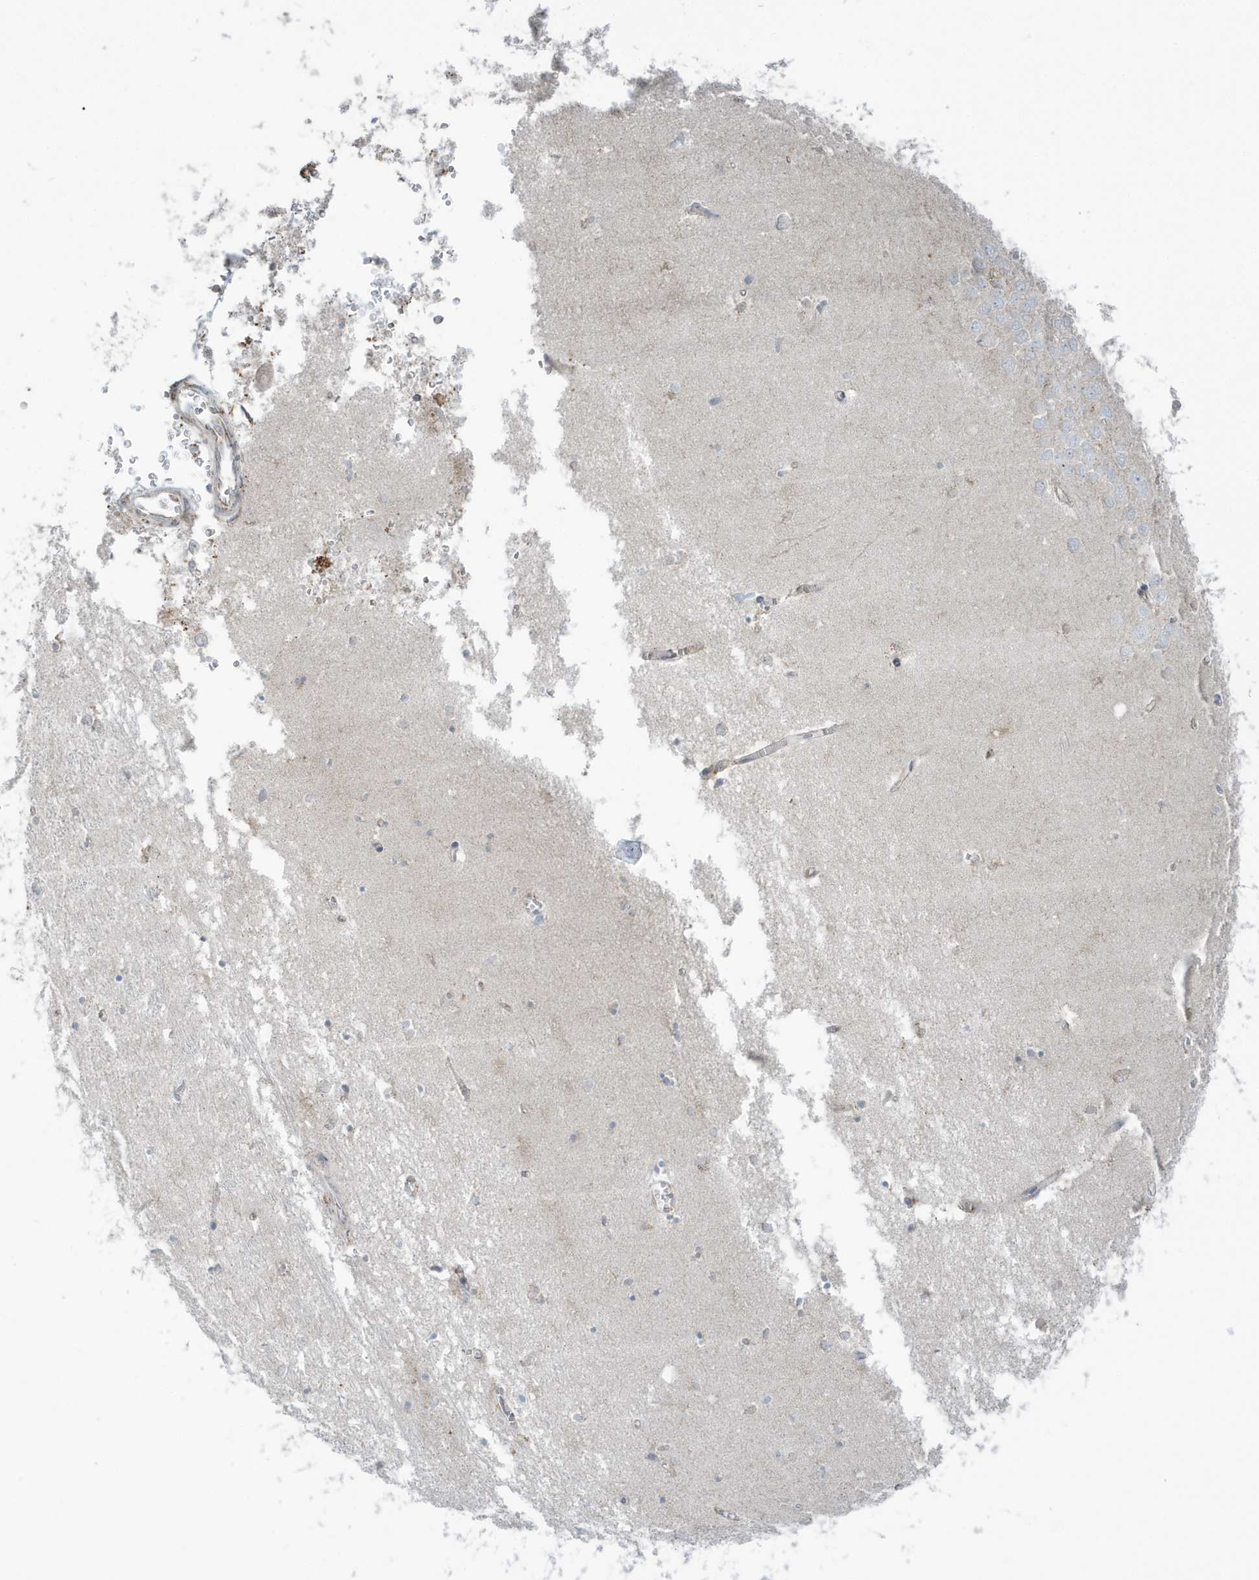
{"staining": {"intensity": "weak", "quantity": "<25%", "location": "cytoplasmic/membranous"}, "tissue": "hippocampus", "cell_type": "Glial cells", "image_type": "normal", "snomed": [{"axis": "morphology", "description": "Normal tissue, NOS"}, {"axis": "topography", "description": "Hippocampus"}], "caption": "Glial cells show no significant expression in normal hippocampus. (DAB IHC with hematoxylin counter stain).", "gene": "RAB11FIP3", "patient": {"sex": "male", "age": 70}}